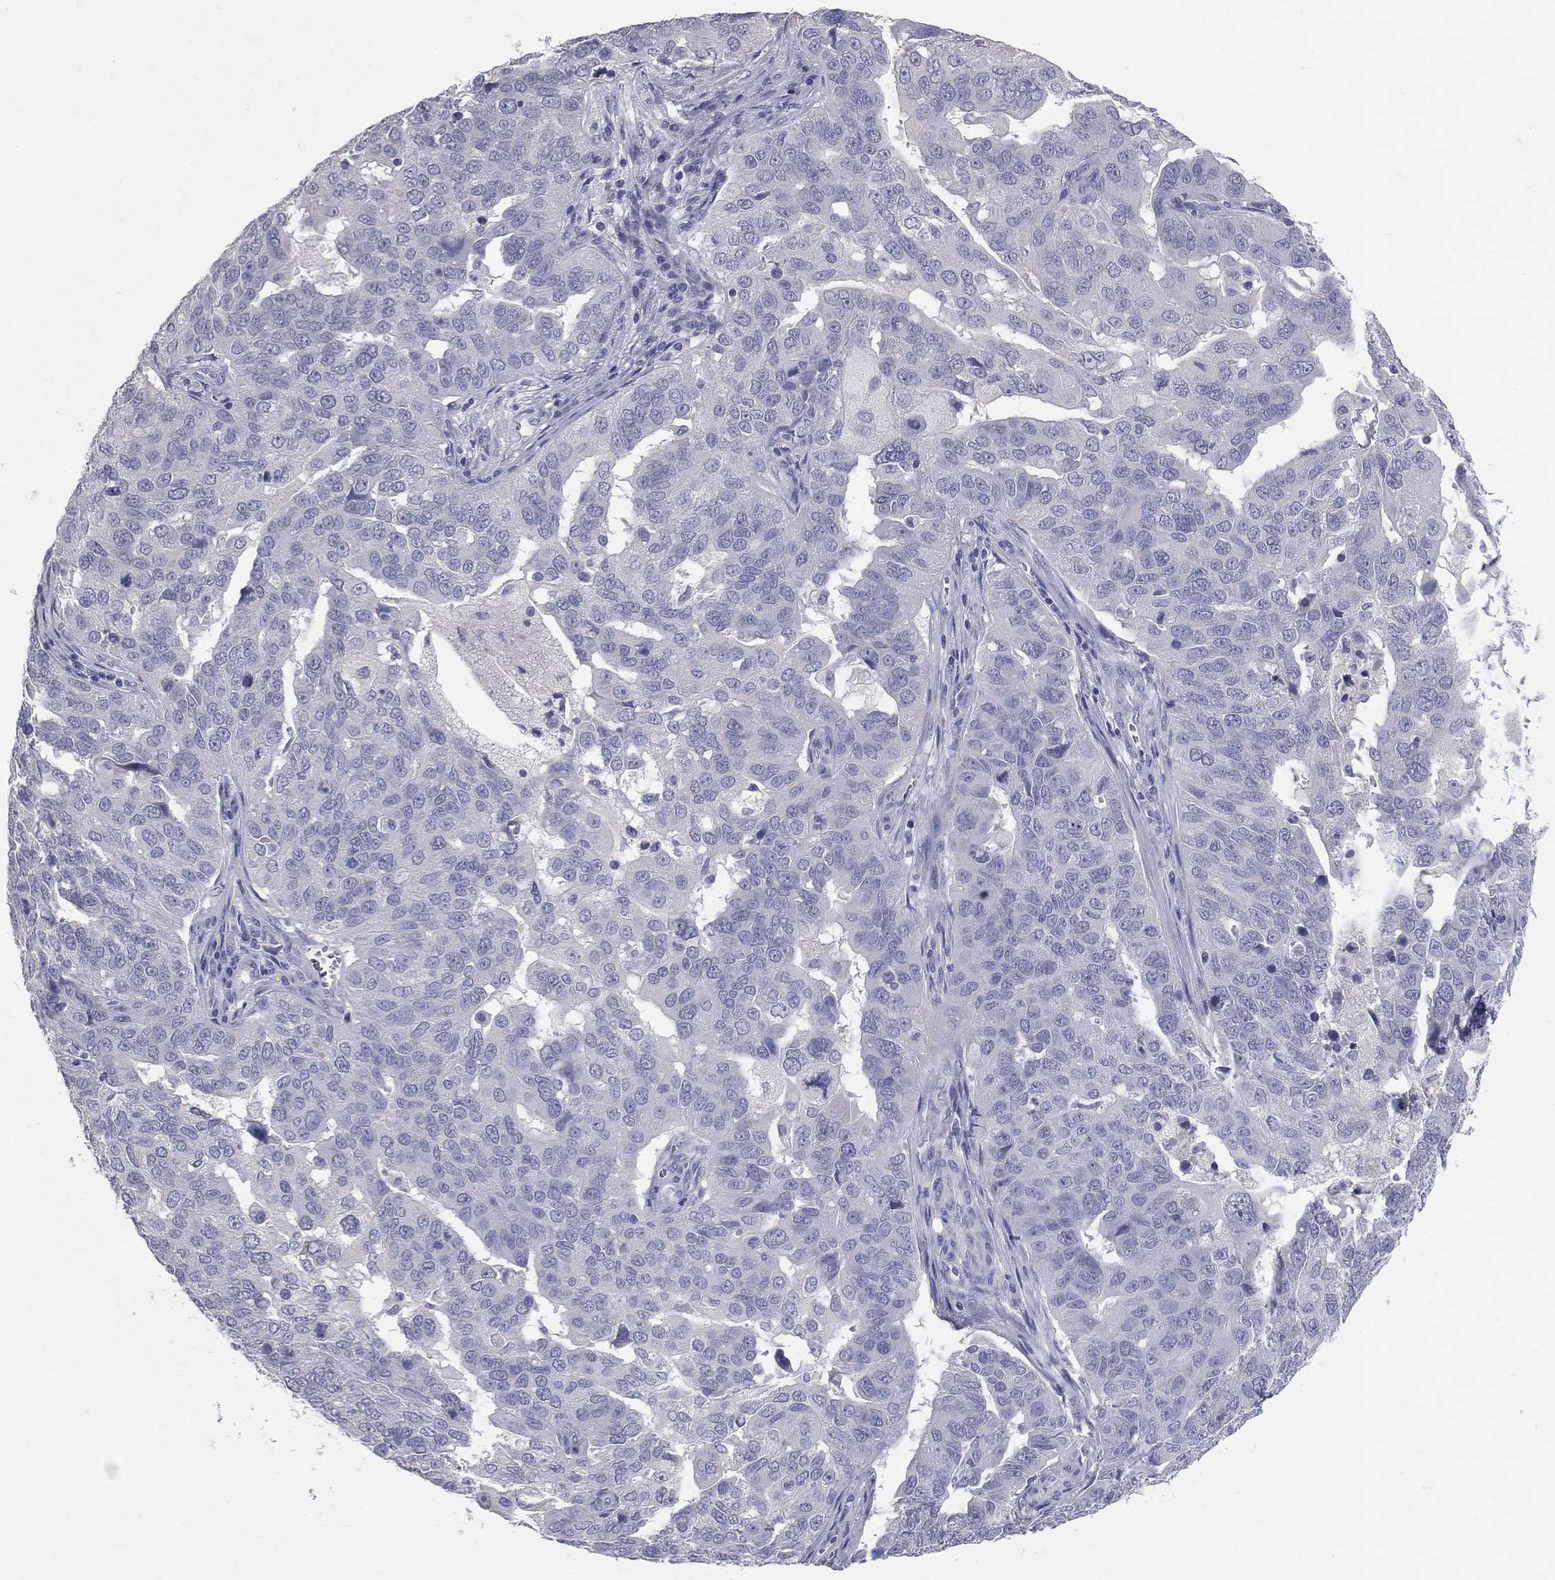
{"staining": {"intensity": "negative", "quantity": "none", "location": "none"}, "tissue": "ovarian cancer", "cell_type": "Tumor cells", "image_type": "cancer", "snomed": [{"axis": "morphology", "description": "Carcinoma, endometroid"}, {"axis": "topography", "description": "Soft tissue"}, {"axis": "topography", "description": "Ovary"}], "caption": "A high-resolution photomicrograph shows immunohistochemistry staining of ovarian endometroid carcinoma, which exhibits no significant expression in tumor cells.", "gene": "TFPI2", "patient": {"sex": "female", "age": 52}}